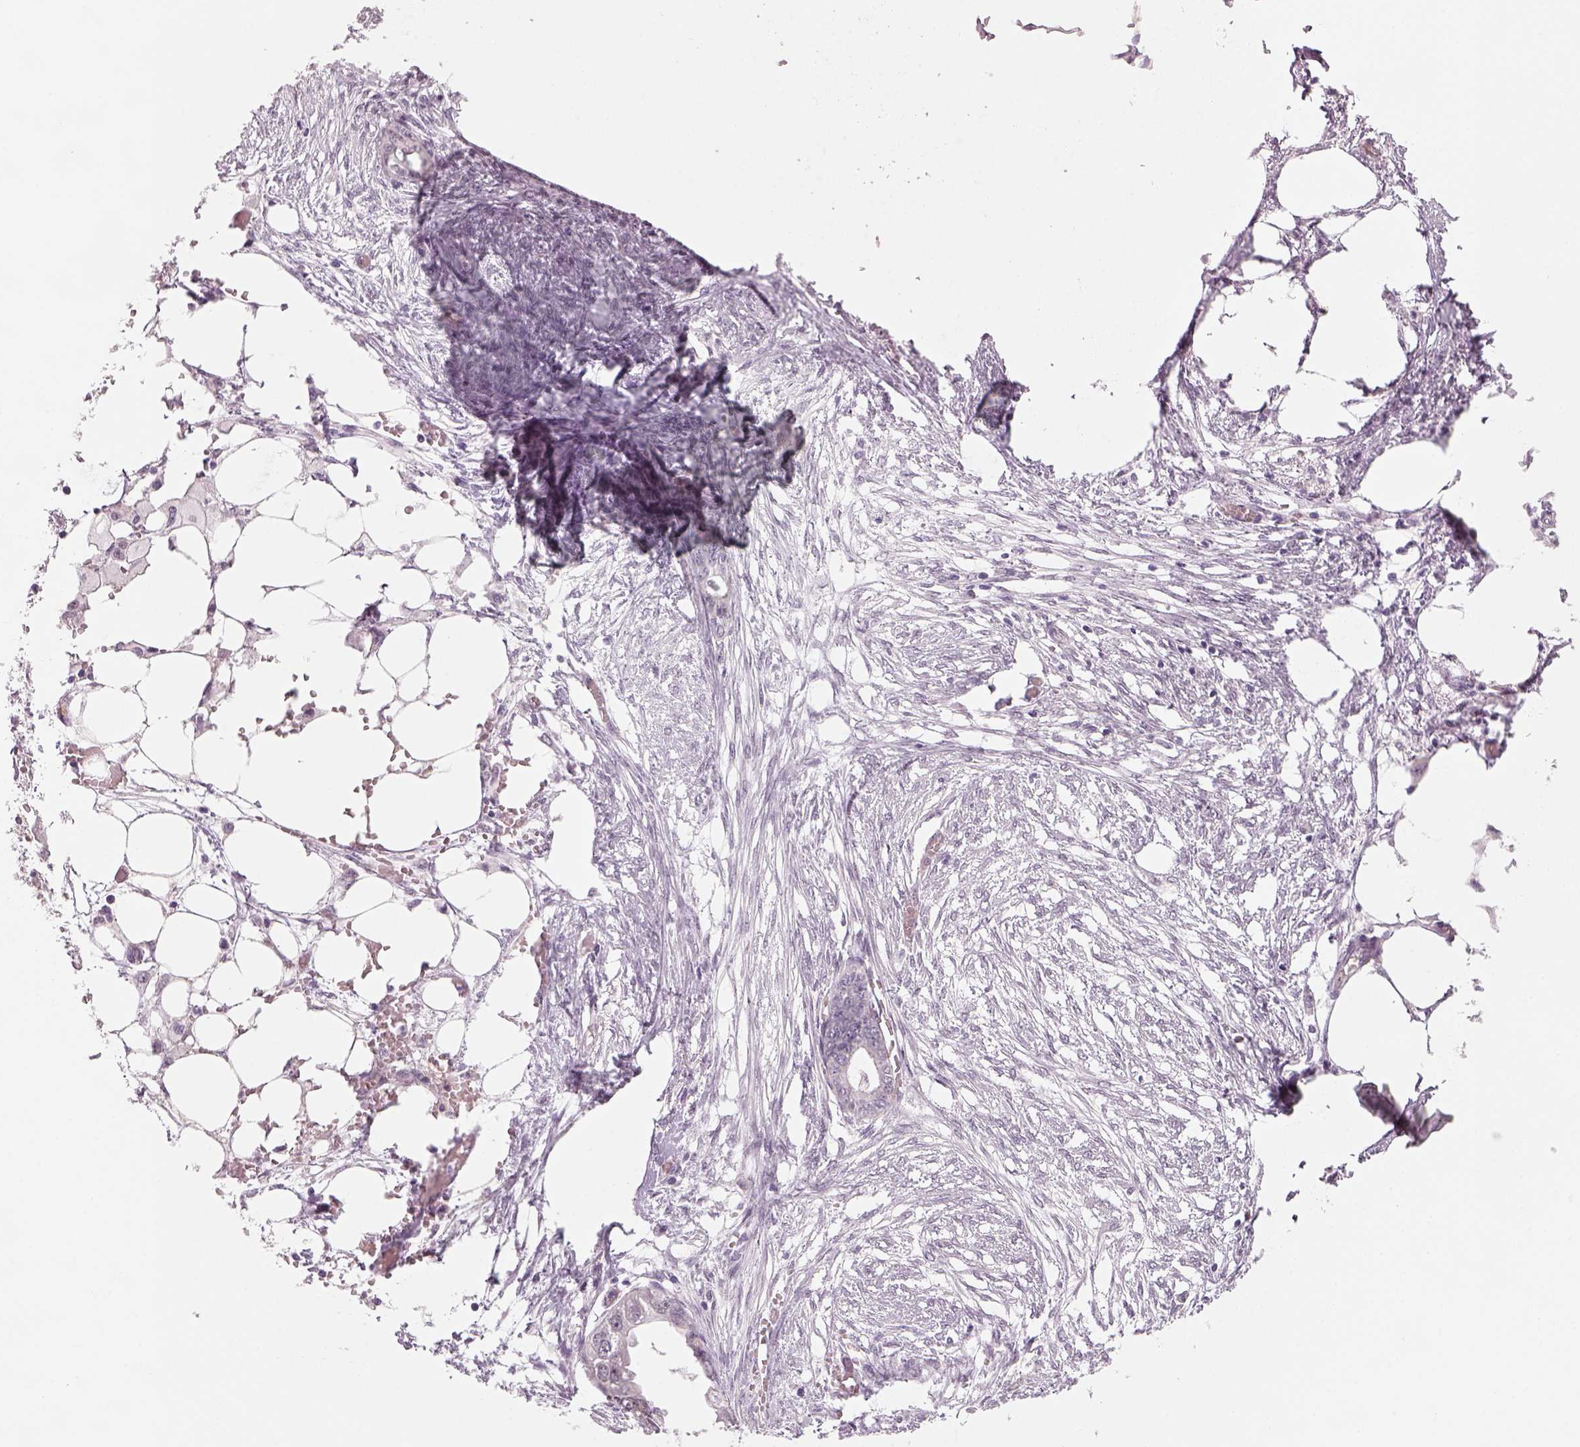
{"staining": {"intensity": "negative", "quantity": "none", "location": "none"}, "tissue": "endometrial cancer", "cell_type": "Tumor cells", "image_type": "cancer", "snomed": [{"axis": "morphology", "description": "Adenocarcinoma, NOS"}, {"axis": "morphology", "description": "Adenocarcinoma, metastatic, NOS"}, {"axis": "topography", "description": "Adipose tissue"}, {"axis": "topography", "description": "Endometrium"}], "caption": "This is an immunohistochemistry (IHC) image of endometrial metastatic adenocarcinoma. There is no positivity in tumor cells.", "gene": "NAT8", "patient": {"sex": "female", "age": 67}}